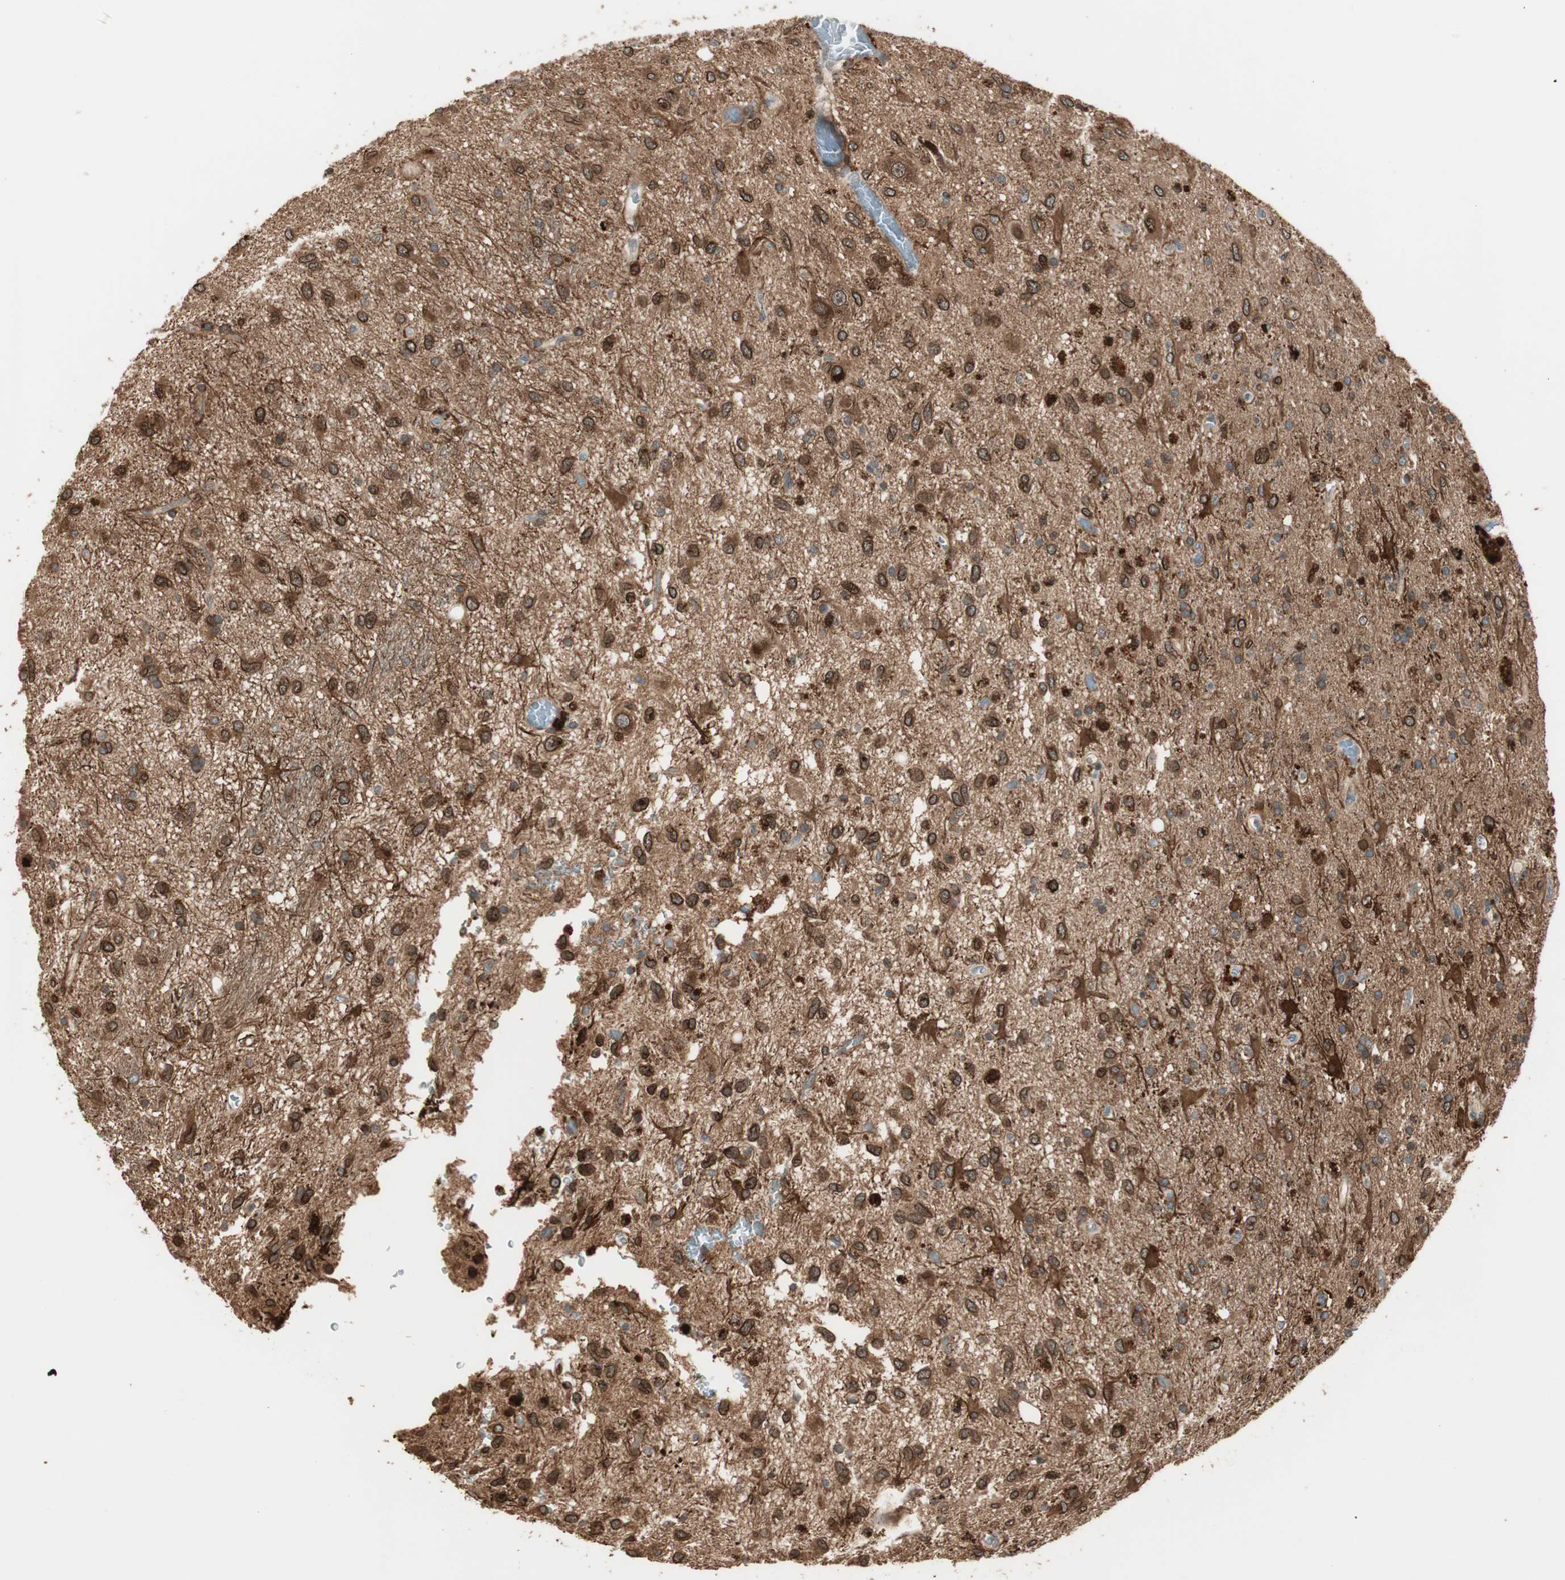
{"staining": {"intensity": "strong", "quantity": ">75%", "location": "cytoplasmic/membranous,nuclear"}, "tissue": "glioma", "cell_type": "Tumor cells", "image_type": "cancer", "snomed": [{"axis": "morphology", "description": "Glioma, malignant, Low grade"}, {"axis": "topography", "description": "Brain"}], "caption": "Protein expression analysis of glioma shows strong cytoplasmic/membranous and nuclear expression in about >75% of tumor cells. (DAB (3,3'-diaminobenzidine) = brown stain, brightfield microscopy at high magnification).", "gene": "CNOT4", "patient": {"sex": "male", "age": 77}}